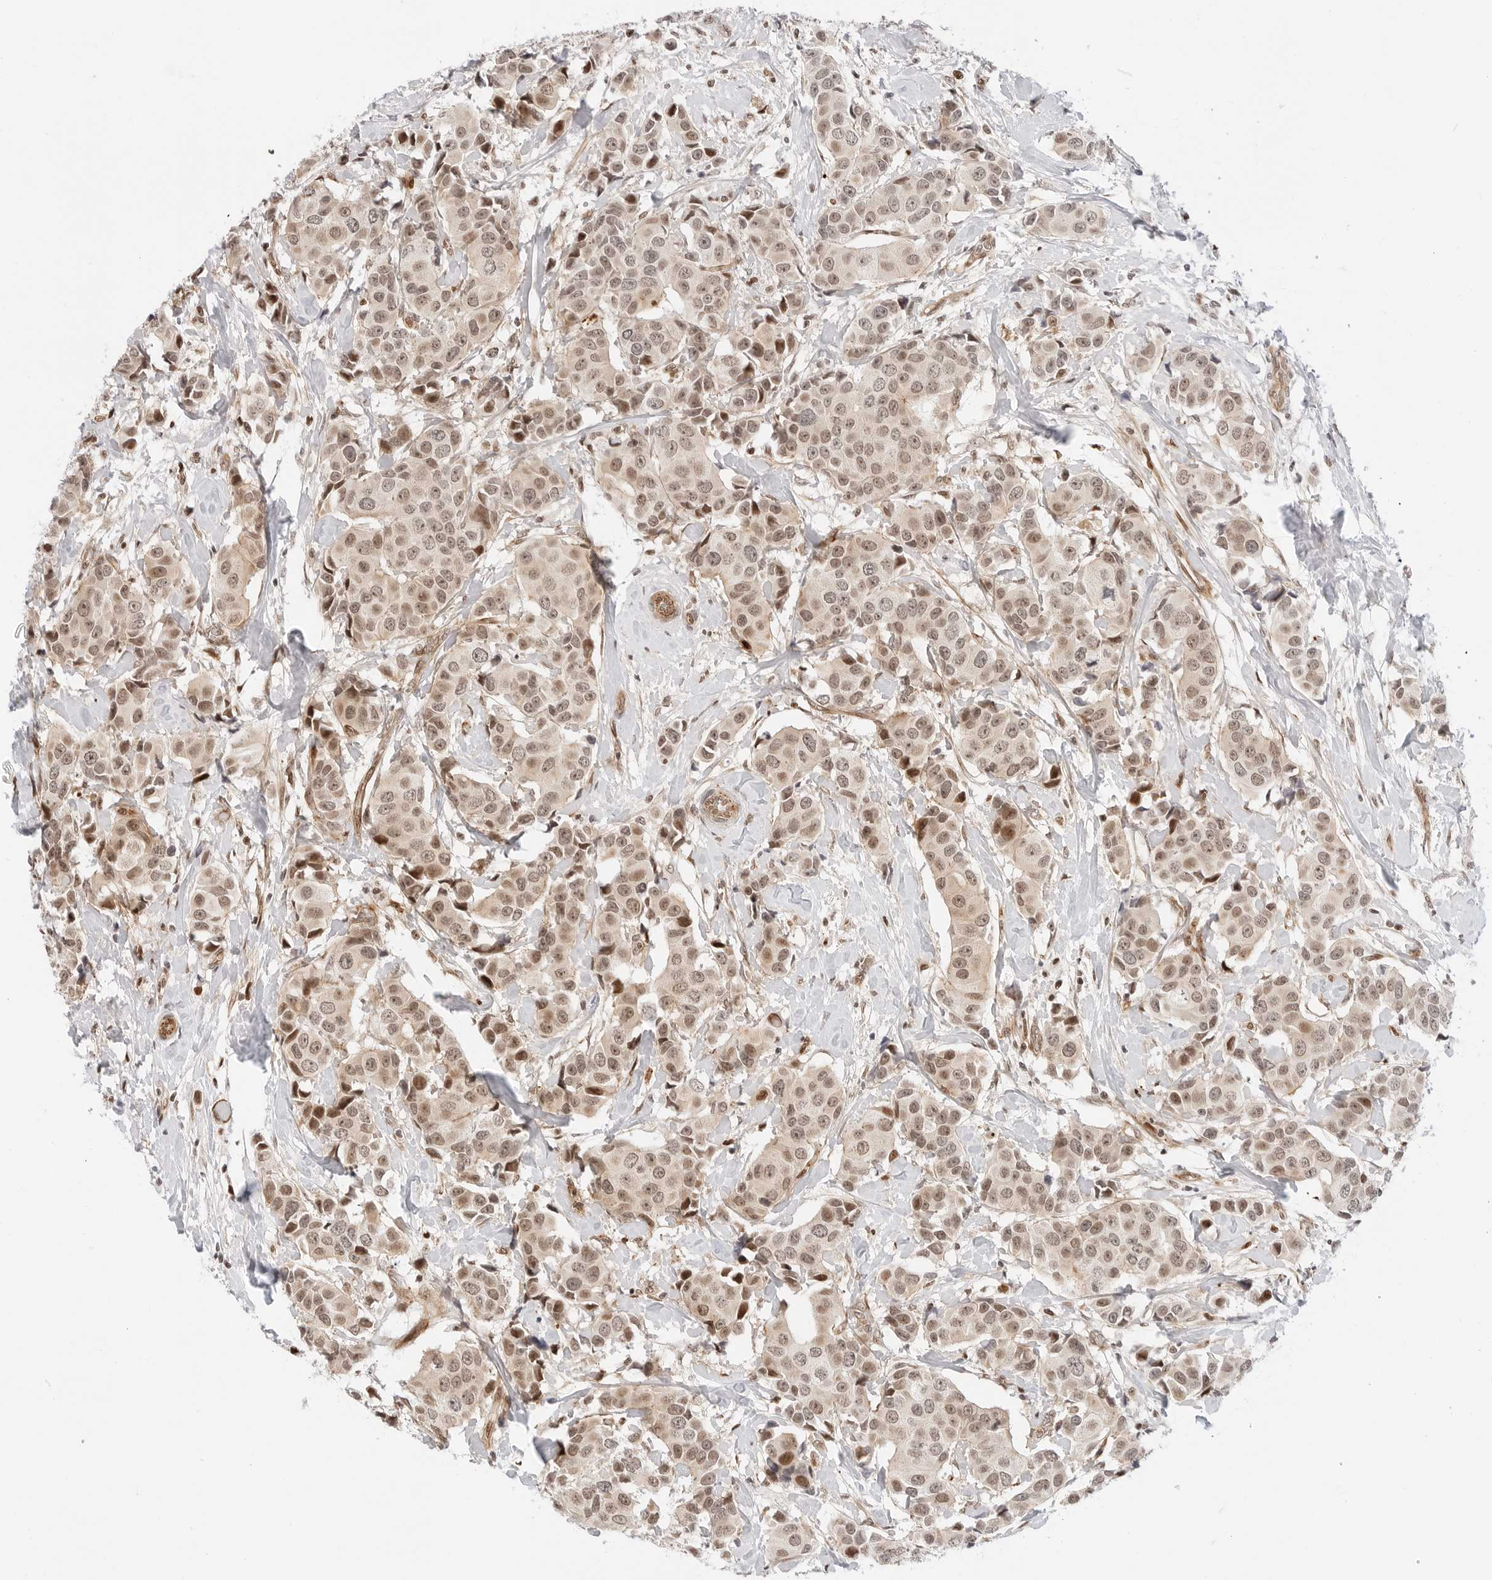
{"staining": {"intensity": "moderate", "quantity": ">75%", "location": "nuclear"}, "tissue": "breast cancer", "cell_type": "Tumor cells", "image_type": "cancer", "snomed": [{"axis": "morphology", "description": "Normal tissue, NOS"}, {"axis": "morphology", "description": "Duct carcinoma"}, {"axis": "topography", "description": "Breast"}], "caption": "Brown immunohistochemical staining in human breast cancer shows moderate nuclear staining in about >75% of tumor cells.", "gene": "ZNF613", "patient": {"sex": "female", "age": 39}}